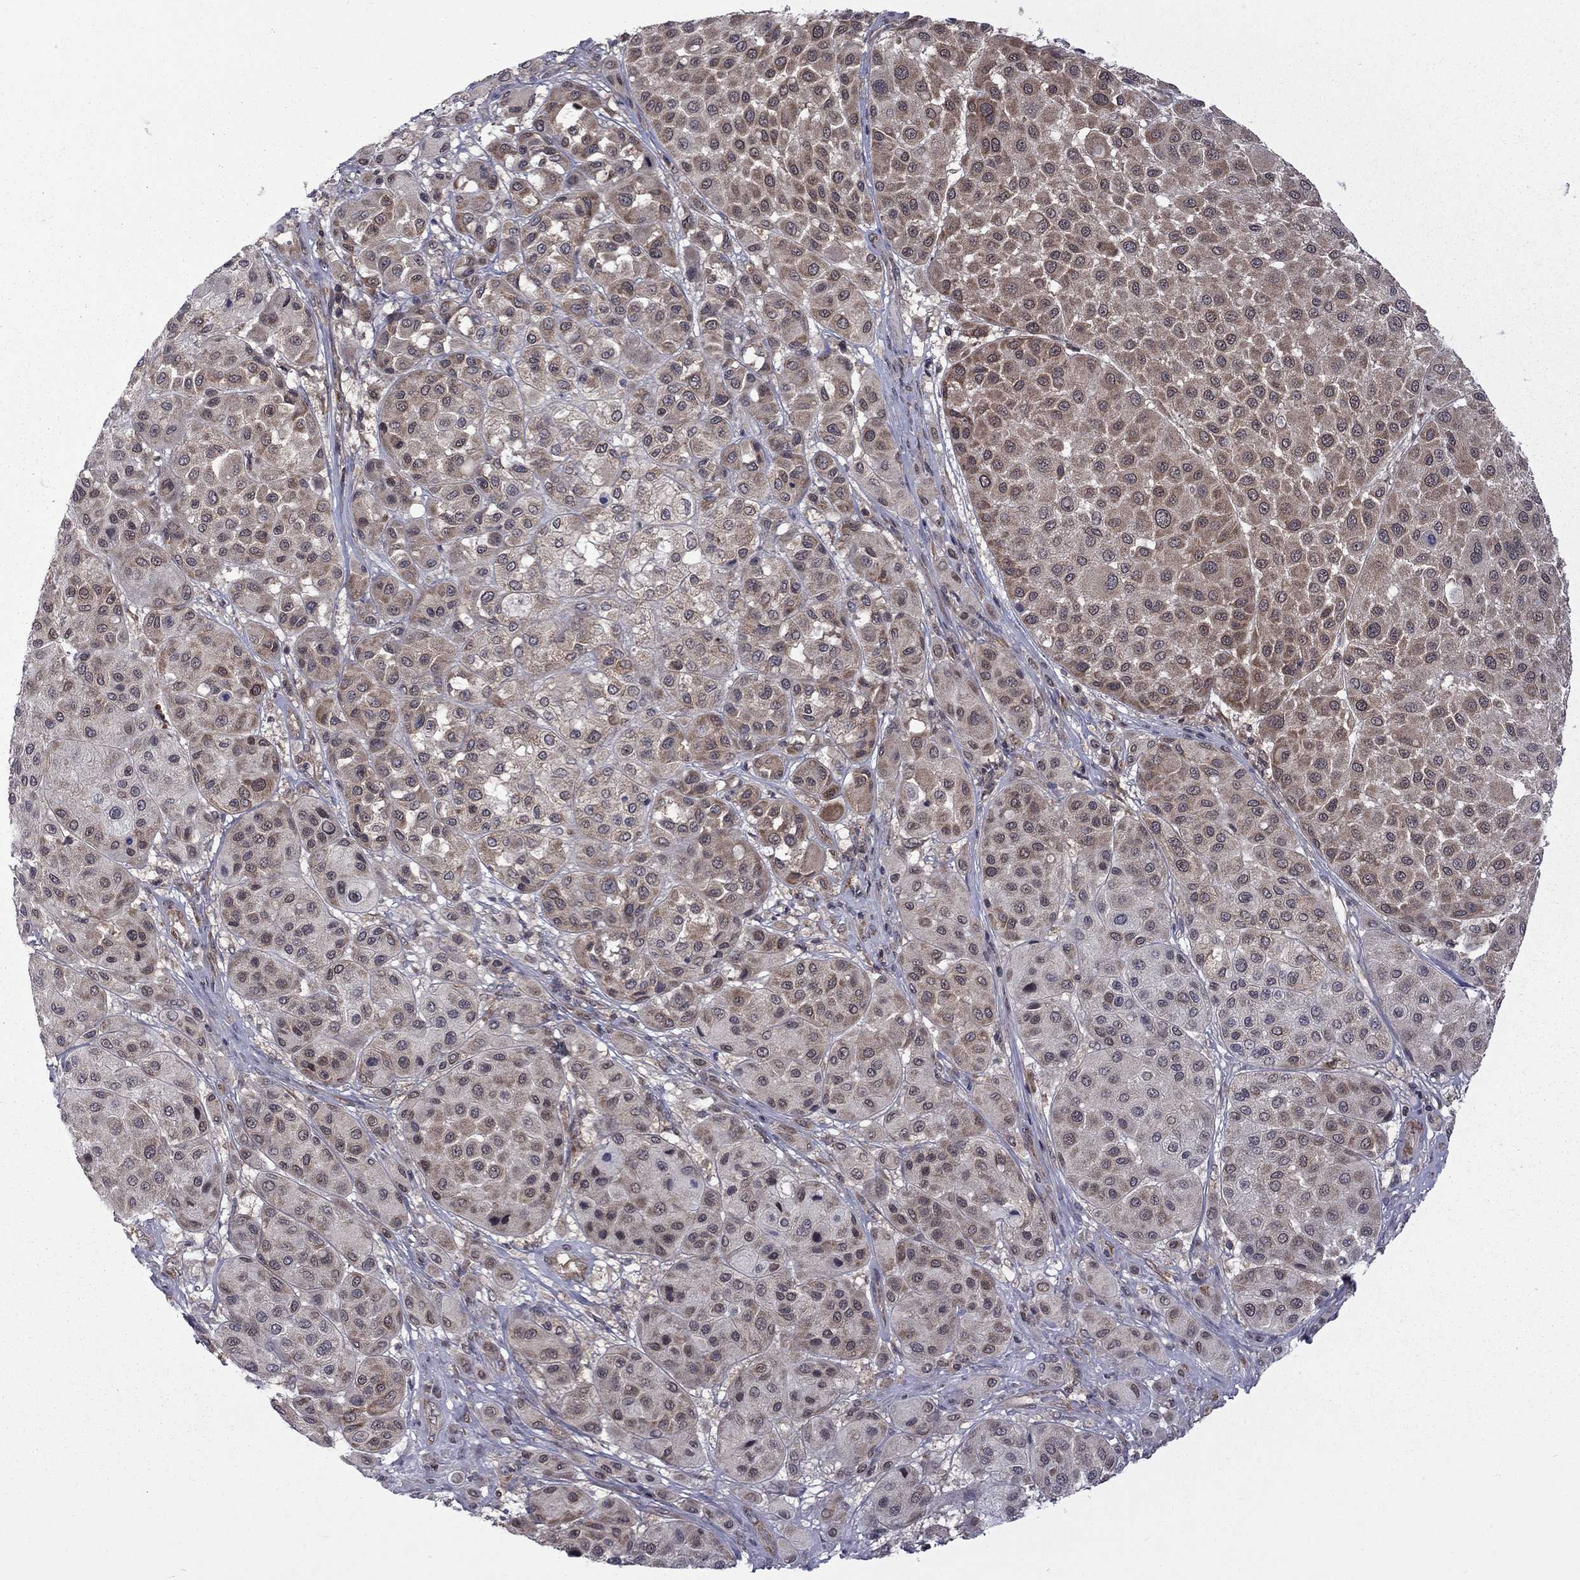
{"staining": {"intensity": "weak", "quantity": ">75%", "location": "cytoplasmic/membranous"}, "tissue": "melanoma", "cell_type": "Tumor cells", "image_type": "cancer", "snomed": [{"axis": "morphology", "description": "Malignant melanoma, Metastatic site"}, {"axis": "topography", "description": "Smooth muscle"}], "caption": "Protein analysis of melanoma tissue exhibits weak cytoplasmic/membranous positivity in about >75% of tumor cells. (Brightfield microscopy of DAB IHC at high magnification).", "gene": "NAA50", "patient": {"sex": "male", "age": 41}}